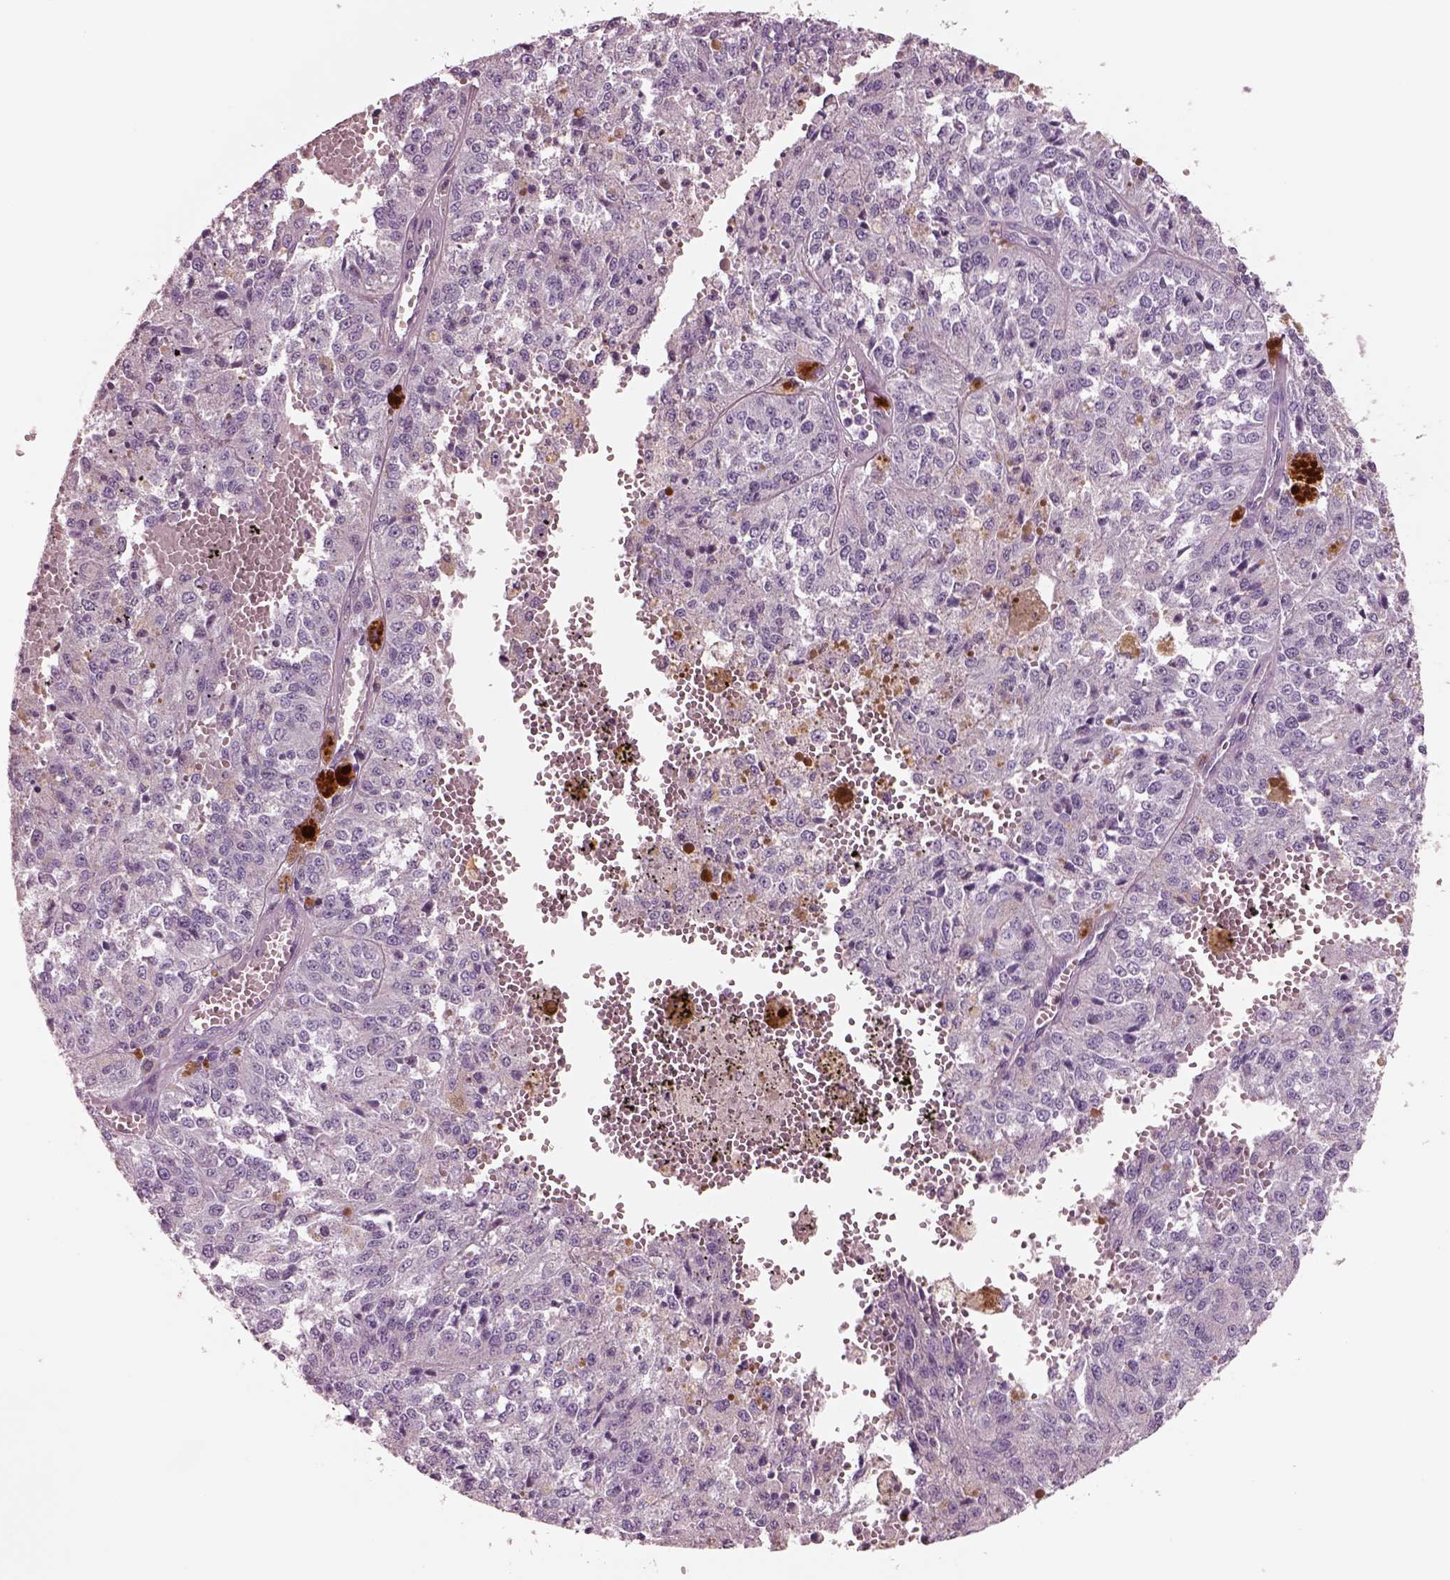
{"staining": {"intensity": "negative", "quantity": "none", "location": "none"}, "tissue": "melanoma", "cell_type": "Tumor cells", "image_type": "cancer", "snomed": [{"axis": "morphology", "description": "Malignant melanoma, Metastatic site"}, {"axis": "topography", "description": "Lymph node"}], "caption": "Protein analysis of malignant melanoma (metastatic site) exhibits no significant positivity in tumor cells.", "gene": "IGLL1", "patient": {"sex": "female", "age": 64}}